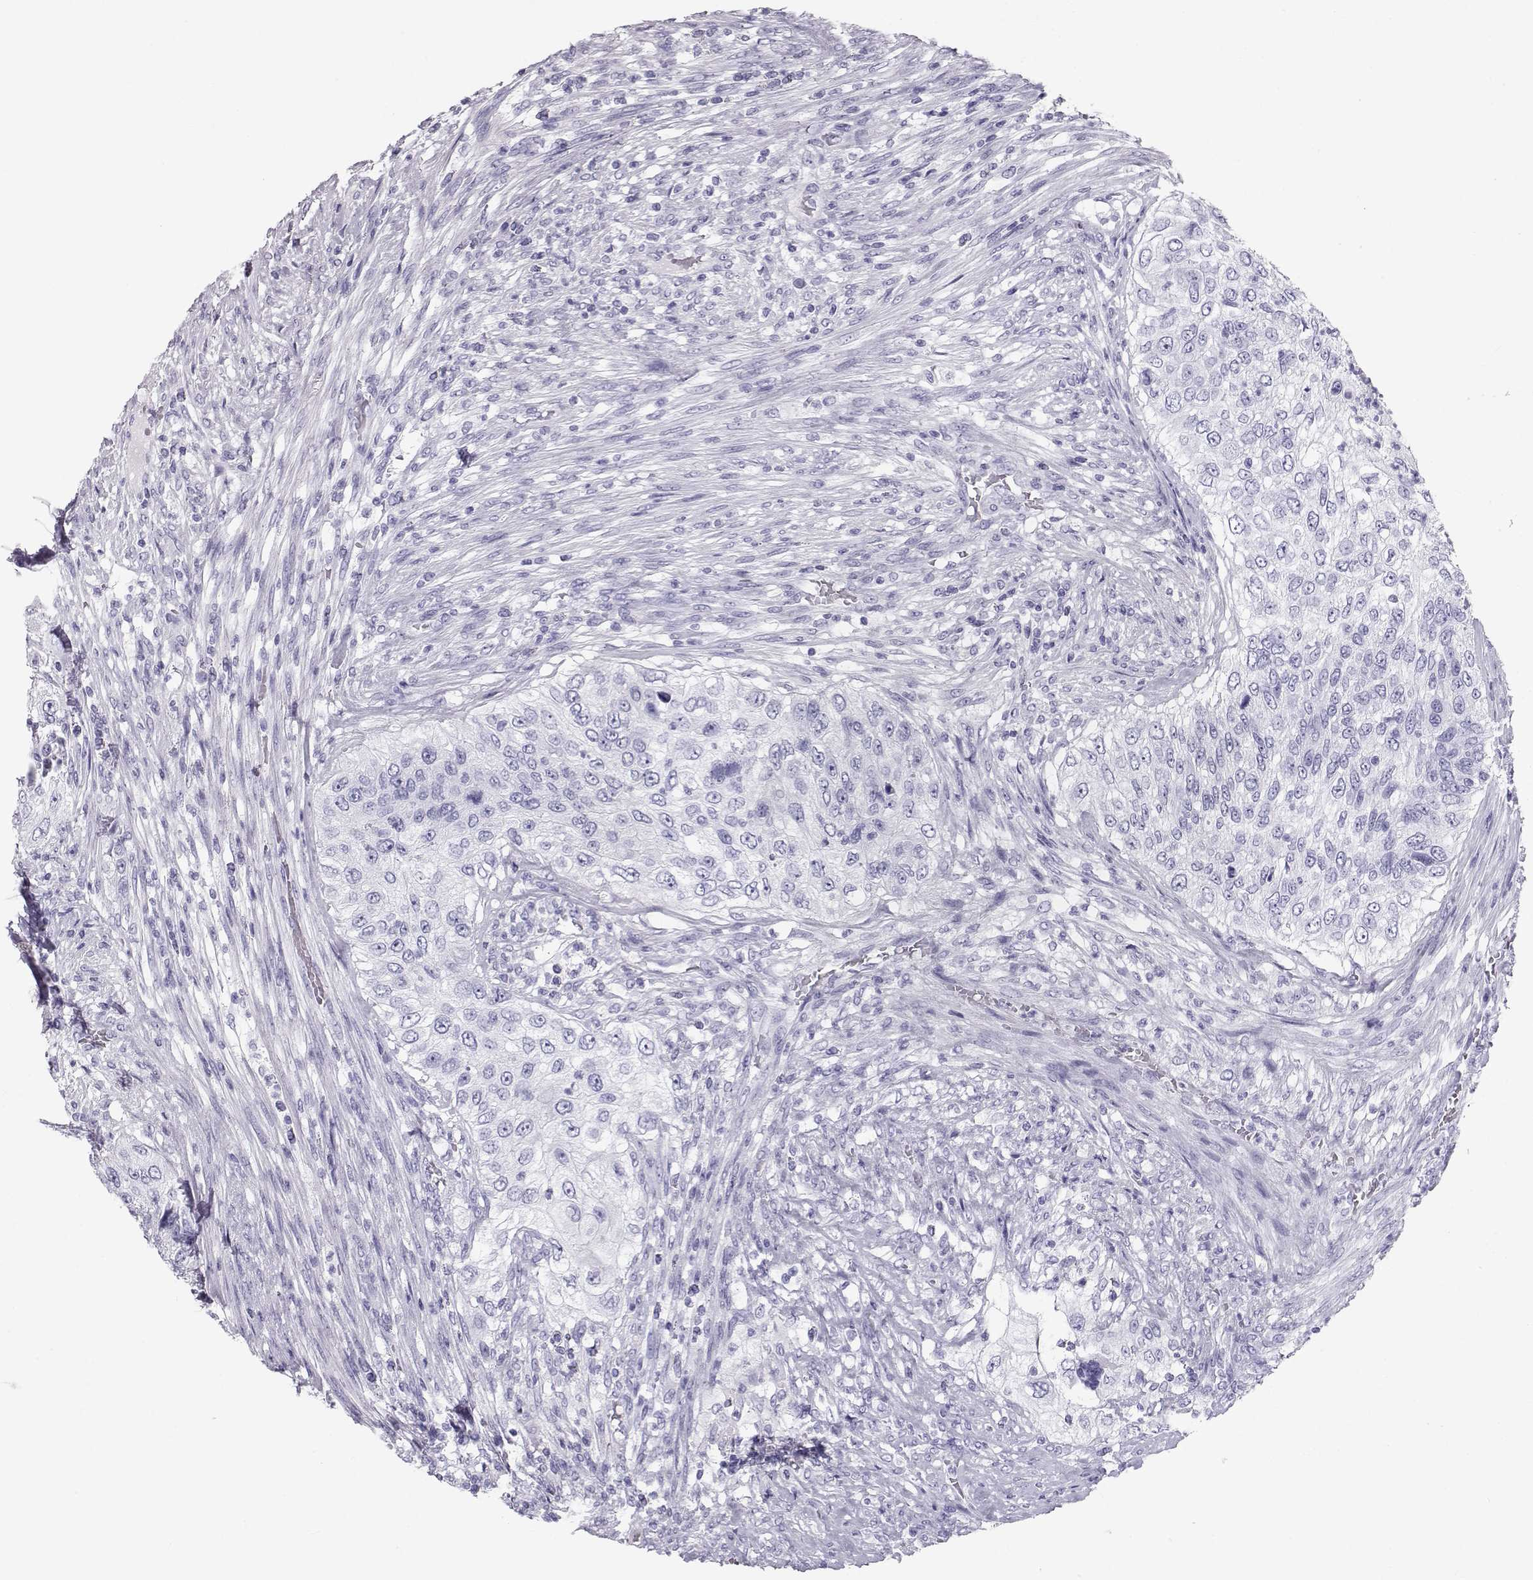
{"staining": {"intensity": "negative", "quantity": "none", "location": "none"}, "tissue": "urothelial cancer", "cell_type": "Tumor cells", "image_type": "cancer", "snomed": [{"axis": "morphology", "description": "Urothelial carcinoma, High grade"}, {"axis": "topography", "description": "Urinary bladder"}], "caption": "DAB immunohistochemical staining of human urothelial cancer shows no significant expression in tumor cells.", "gene": "RD3", "patient": {"sex": "female", "age": 60}}